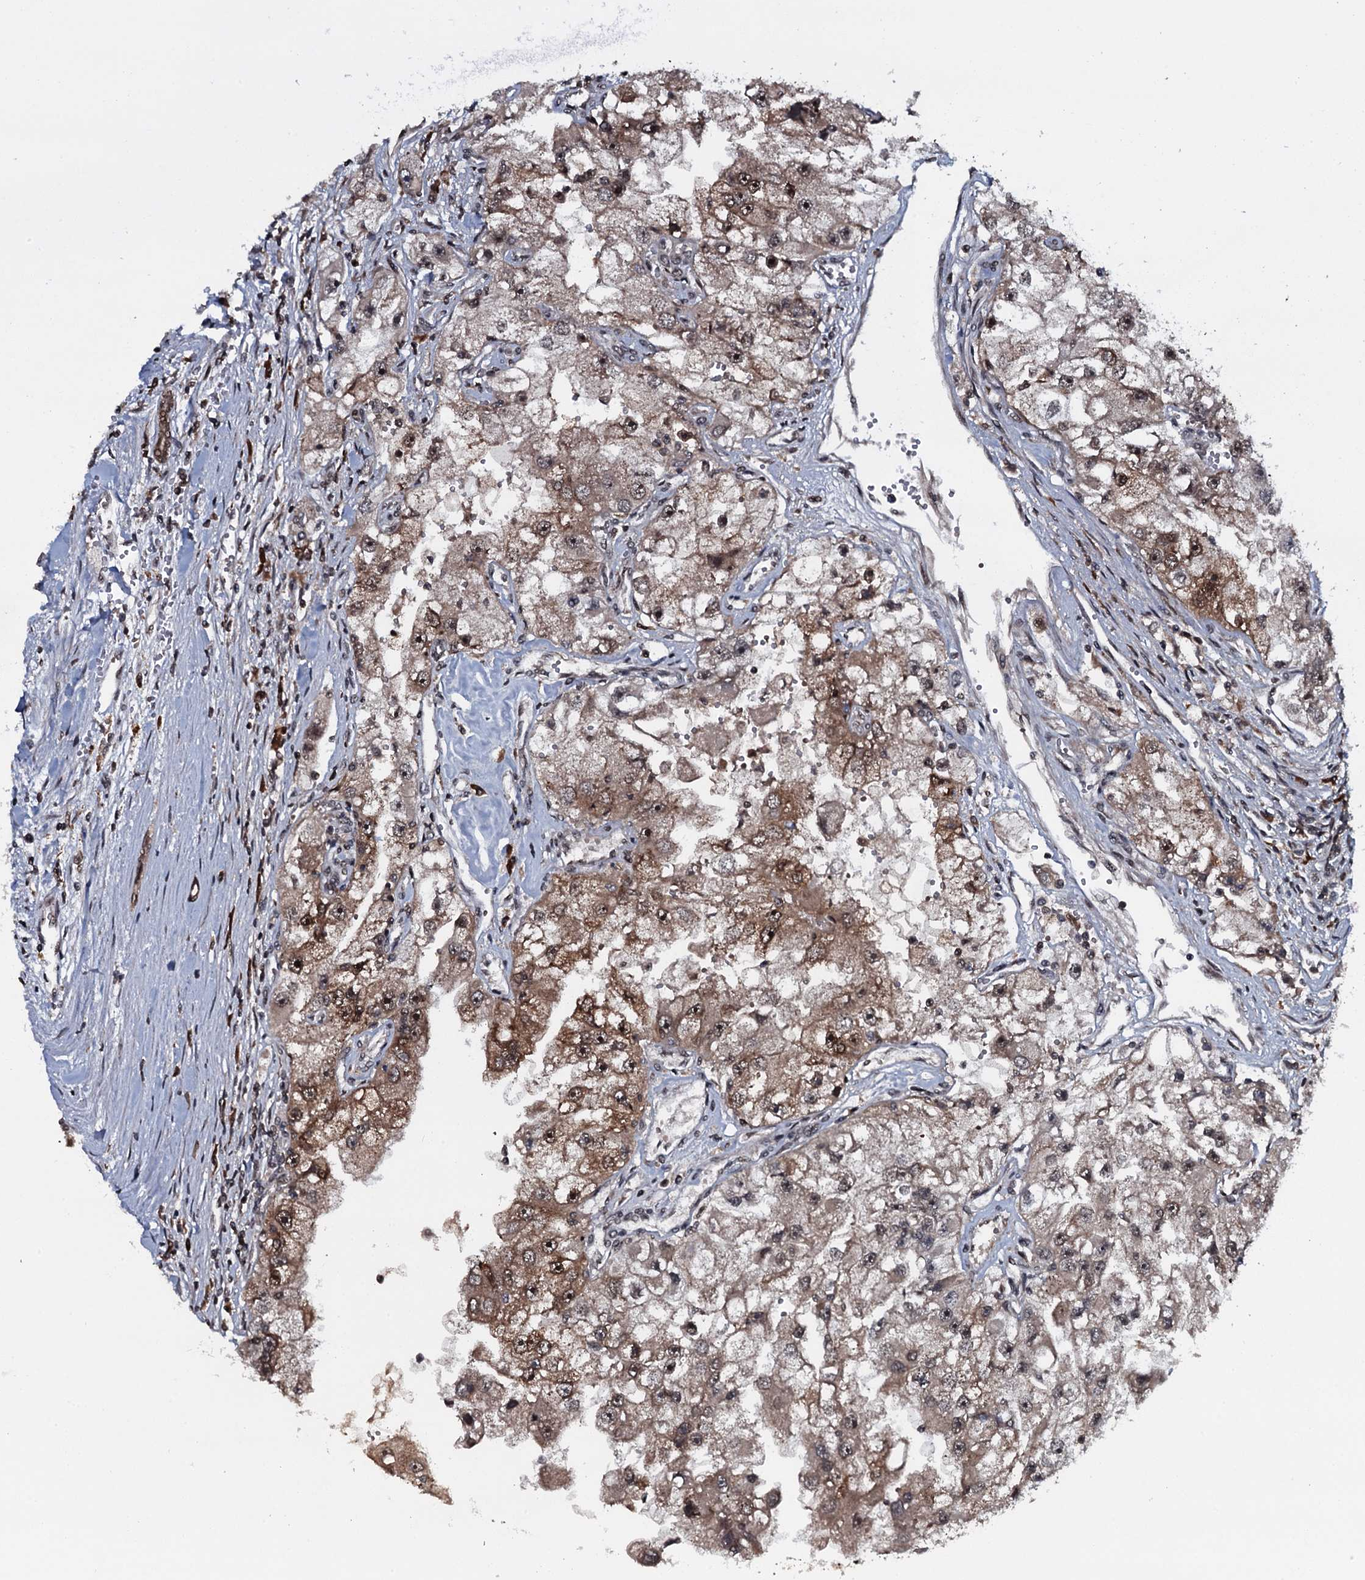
{"staining": {"intensity": "moderate", "quantity": ">75%", "location": "cytoplasmic/membranous,nuclear"}, "tissue": "renal cancer", "cell_type": "Tumor cells", "image_type": "cancer", "snomed": [{"axis": "morphology", "description": "Adenocarcinoma, NOS"}, {"axis": "topography", "description": "Kidney"}], "caption": "Immunohistochemistry (IHC) micrograph of neoplastic tissue: renal adenocarcinoma stained using immunohistochemistry demonstrates medium levels of moderate protein expression localized specifically in the cytoplasmic/membranous and nuclear of tumor cells, appearing as a cytoplasmic/membranous and nuclear brown color.", "gene": "HDDC3", "patient": {"sex": "male", "age": 63}}